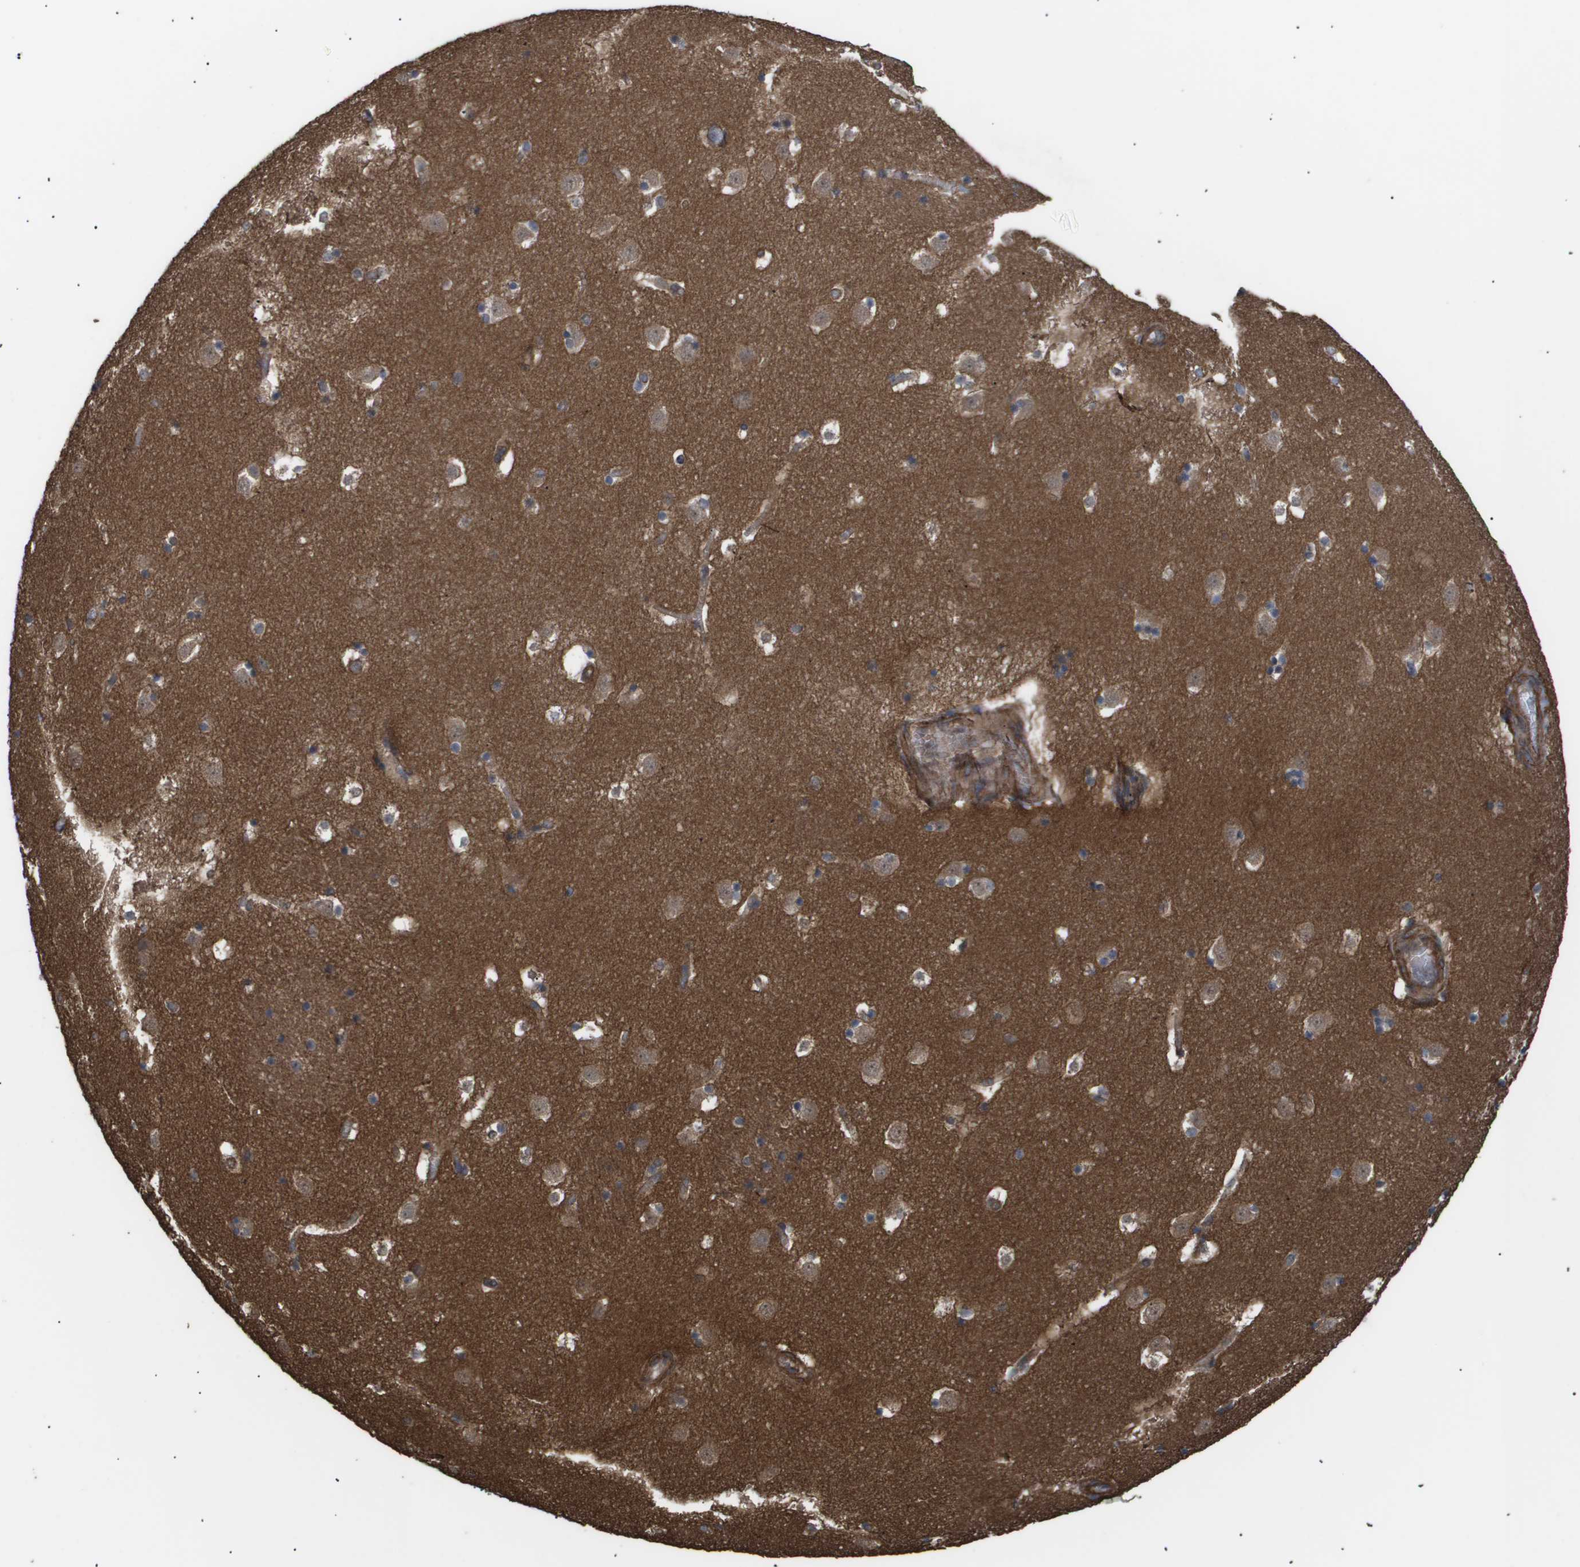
{"staining": {"intensity": "moderate", "quantity": "<25%", "location": "cytoplasmic/membranous"}, "tissue": "caudate", "cell_type": "Glial cells", "image_type": "normal", "snomed": [{"axis": "morphology", "description": "Normal tissue, NOS"}, {"axis": "topography", "description": "Lateral ventricle wall"}], "caption": "Brown immunohistochemical staining in normal human caudate demonstrates moderate cytoplasmic/membranous staining in approximately <25% of glial cells.", "gene": "CUL5", "patient": {"sex": "male", "age": 45}}